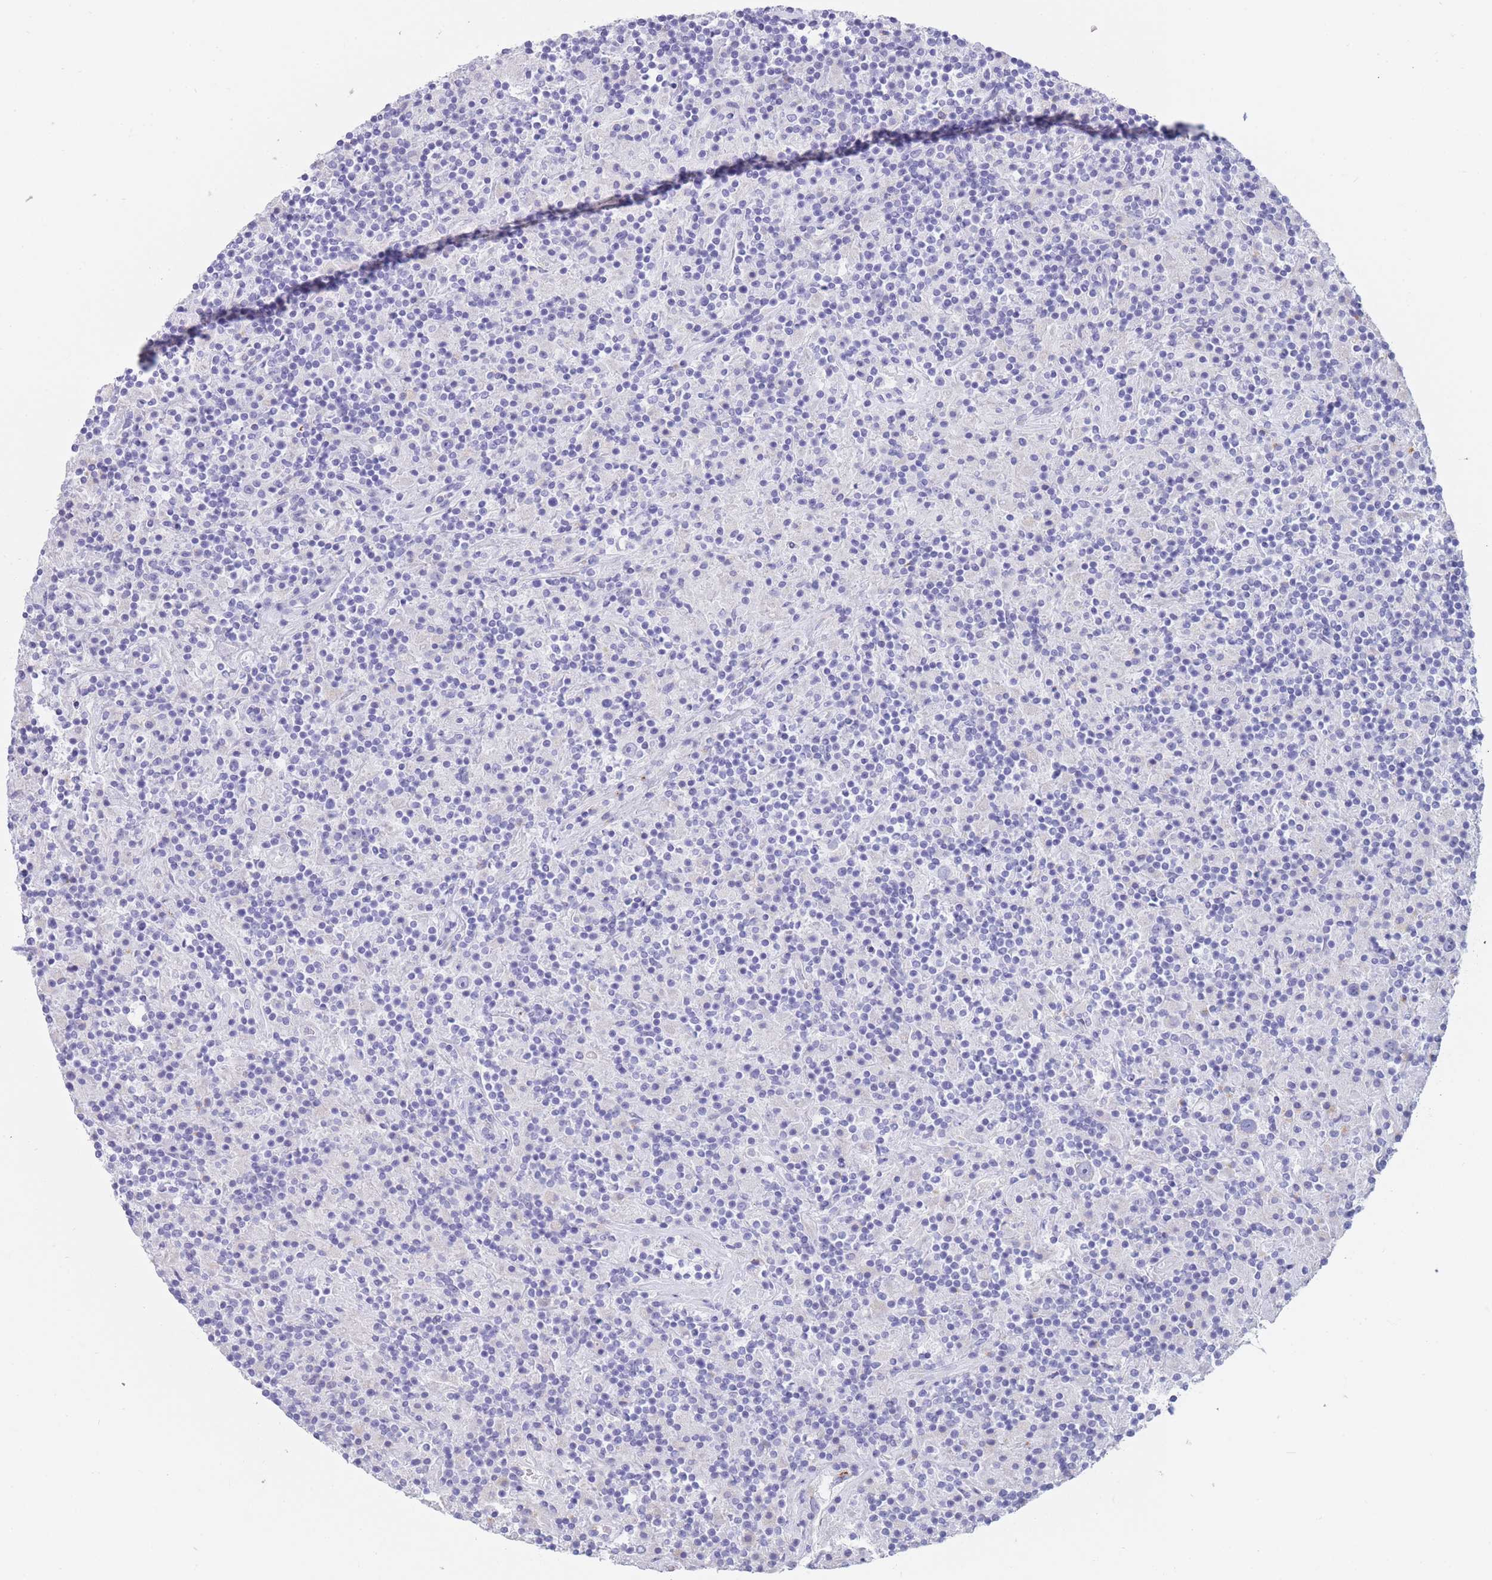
{"staining": {"intensity": "negative", "quantity": "none", "location": "none"}, "tissue": "lymphoma", "cell_type": "Tumor cells", "image_type": "cancer", "snomed": [{"axis": "morphology", "description": "Hodgkin's disease, NOS"}, {"axis": "topography", "description": "Lymph node"}], "caption": "A high-resolution photomicrograph shows immunohistochemistry staining of lymphoma, which reveals no significant staining in tumor cells.", "gene": "GAA", "patient": {"sex": "male", "age": 70}}